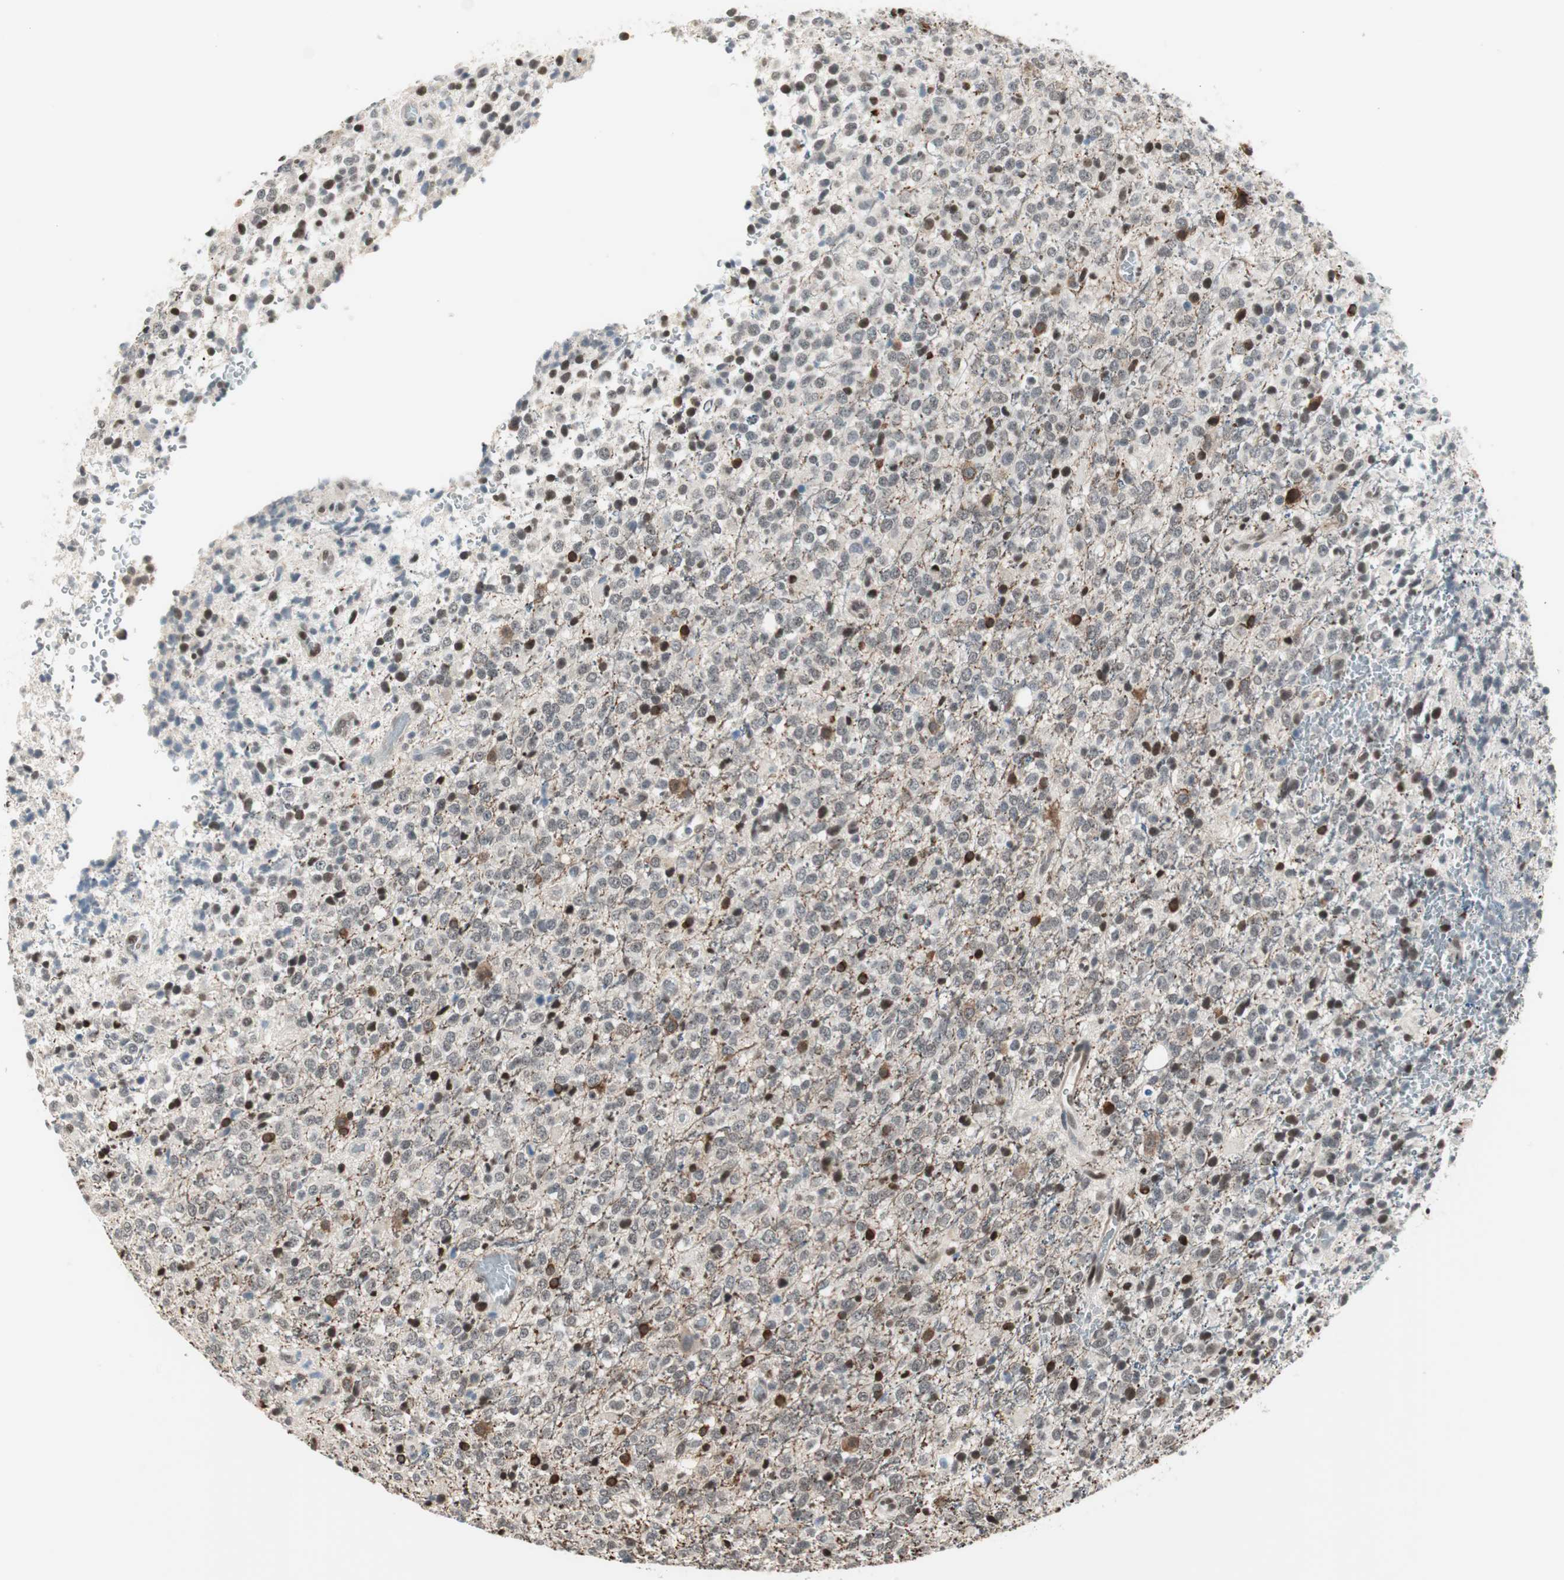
{"staining": {"intensity": "moderate", "quantity": "25%-75%", "location": "nuclear"}, "tissue": "glioma", "cell_type": "Tumor cells", "image_type": "cancer", "snomed": [{"axis": "morphology", "description": "Glioma, malignant, High grade"}, {"axis": "topography", "description": "pancreas cauda"}], "caption": "Immunohistochemical staining of glioma demonstrates moderate nuclear protein expression in about 25%-75% of tumor cells. The protein is stained brown, and the nuclei are stained in blue (DAB (3,3'-diaminobenzidine) IHC with brightfield microscopy, high magnification).", "gene": "ZBTB17", "patient": {"sex": "male", "age": 60}}